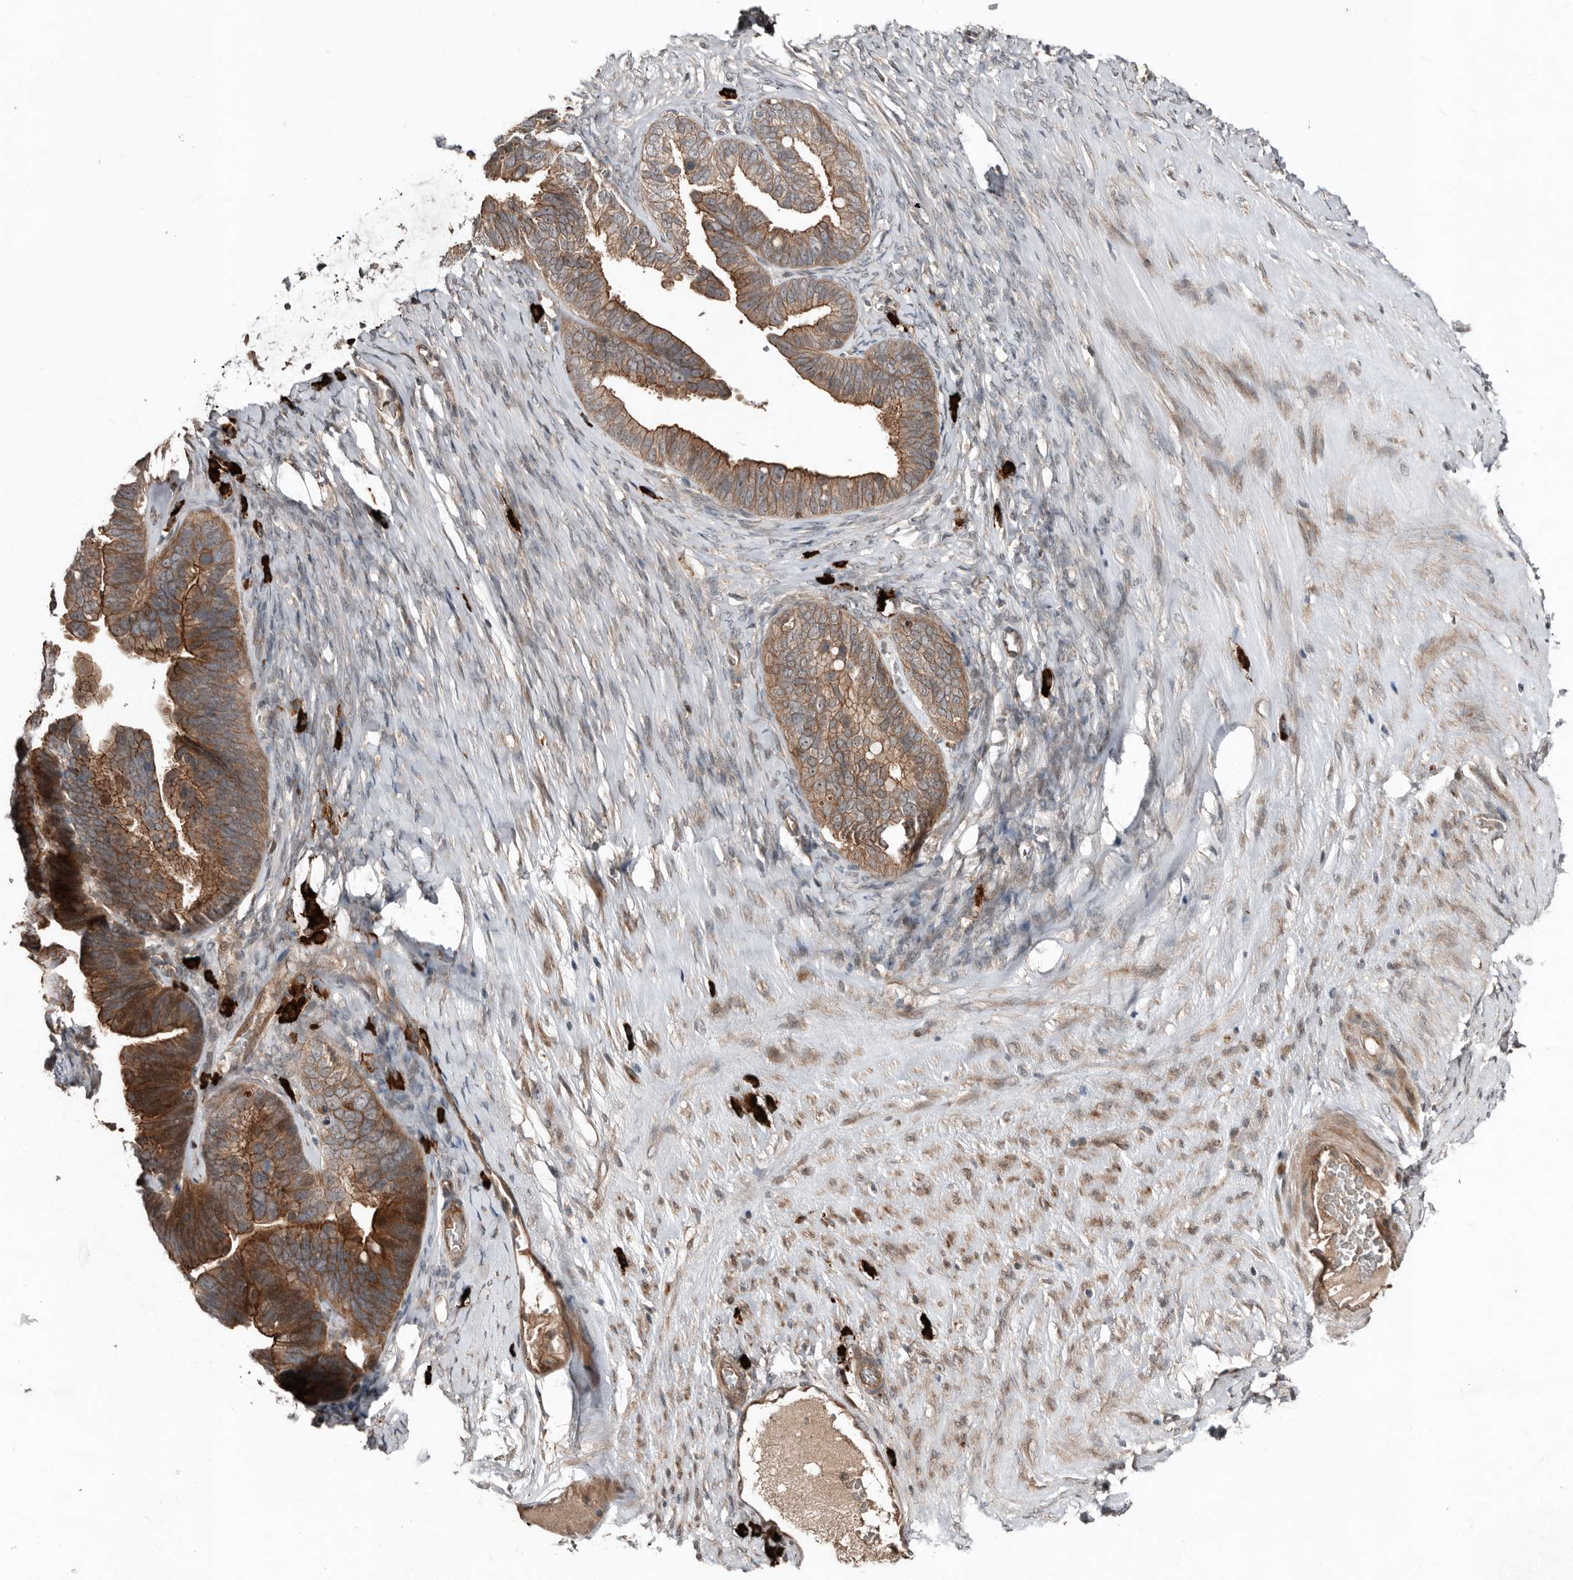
{"staining": {"intensity": "strong", "quantity": "25%-75%", "location": "cytoplasmic/membranous"}, "tissue": "ovarian cancer", "cell_type": "Tumor cells", "image_type": "cancer", "snomed": [{"axis": "morphology", "description": "Cystadenocarcinoma, serous, NOS"}, {"axis": "topography", "description": "Ovary"}], "caption": "A high amount of strong cytoplasmic/membranous expression is identified in approximately 25%-75% of tumor cells in ovarian cancer (serous cystadenocarcinoma) tissue.", "gene": "TEAD3", "patient": {"sex": "female", "age": 56}}